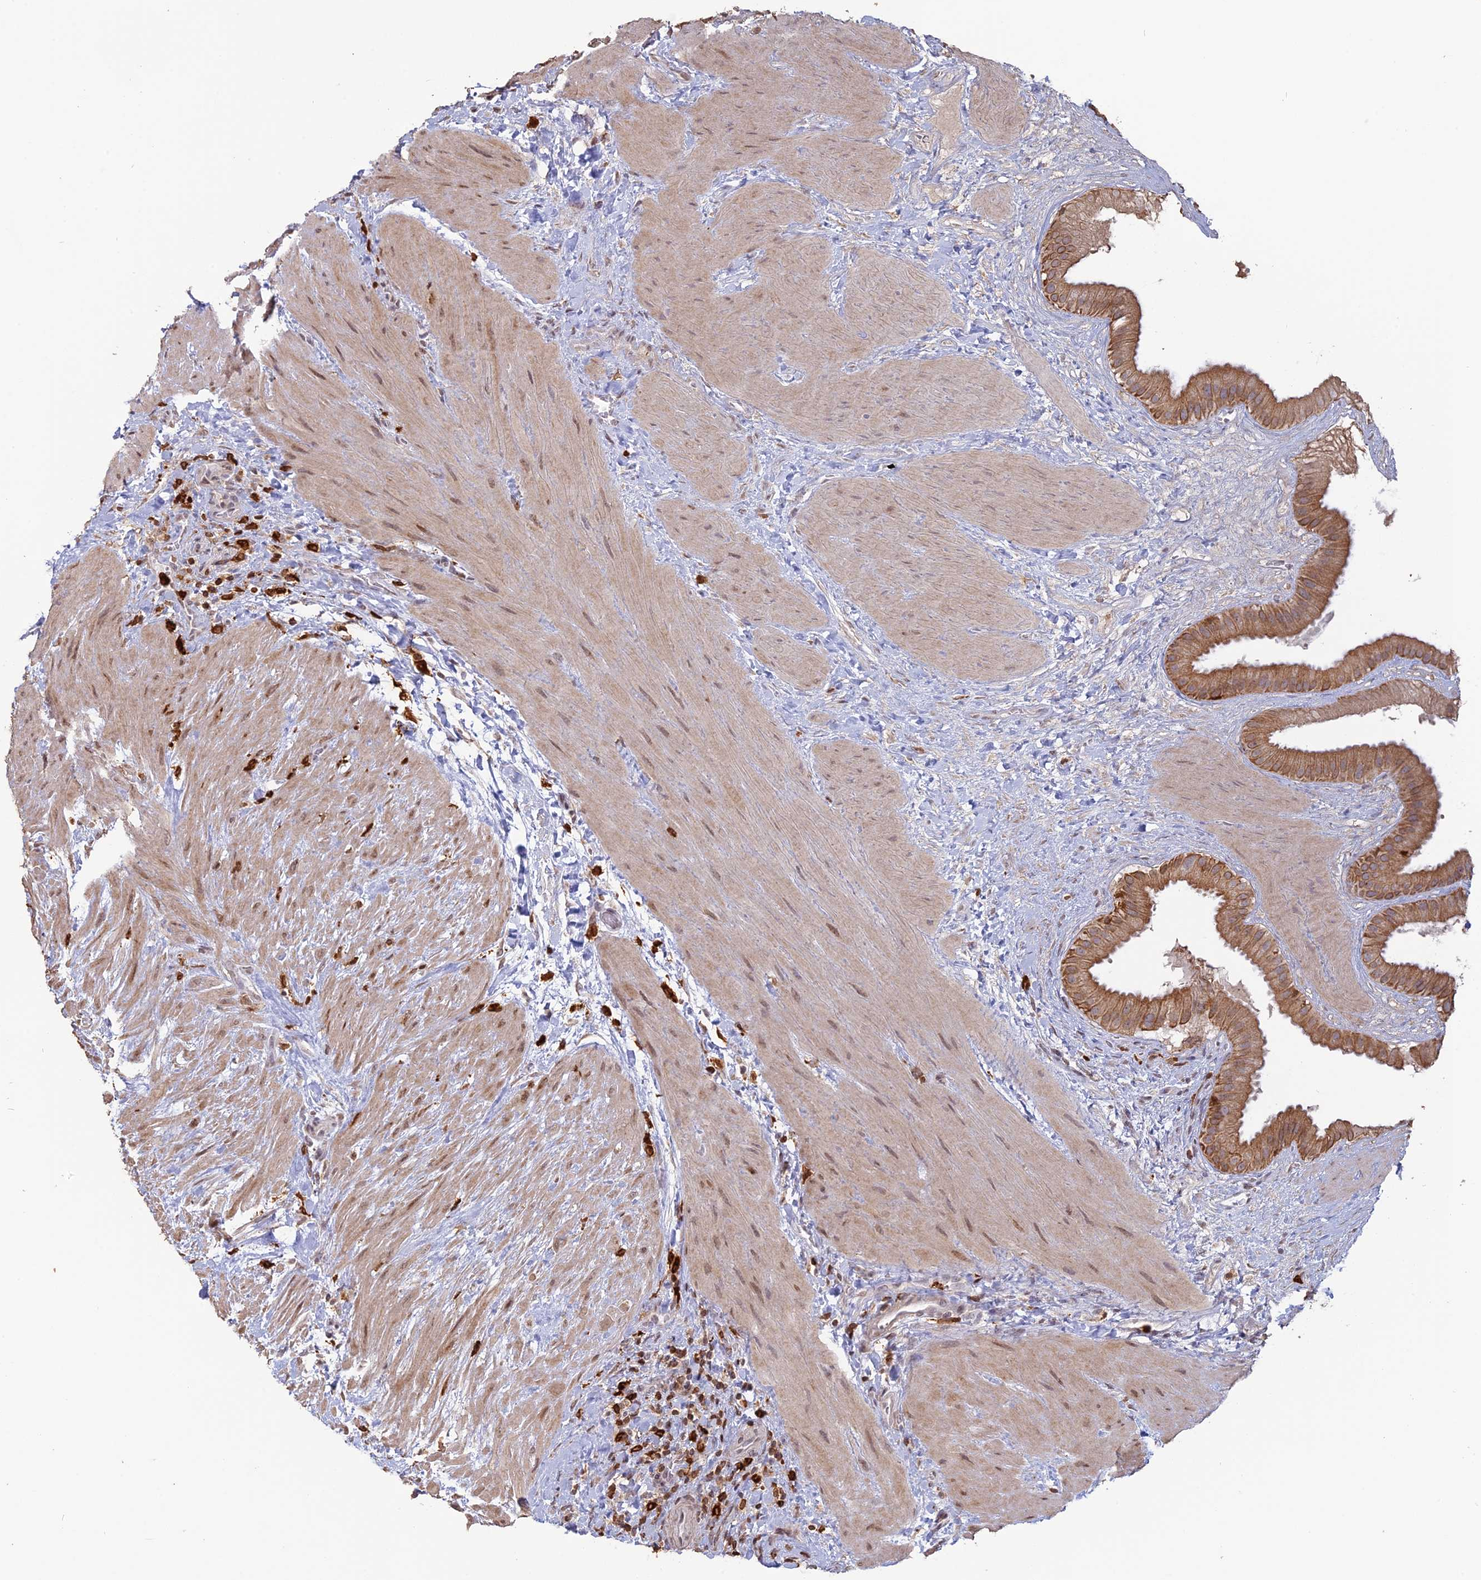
{"staining": {"intensity": "moderate", "quantity": ">75%", "location": "cytoplasmic/membranous"}, "tissue": "gallbladder", "cell_type": "Glandular cells", "image_type": "normal", "snomed": [{"axis": "morphology", "description": "Normal tissue, NOS"}, {"axis": "topography", "description": "Gallbladder"}], "caption": "High-power microscopy captured an IHC micrograph of normal gallbladder, revealing moderate cytoplasmic/membranous staining in approximately >75% of glandular cells.", "gene": "APOBR", "patient": {"sex": "male", "age": 55}}